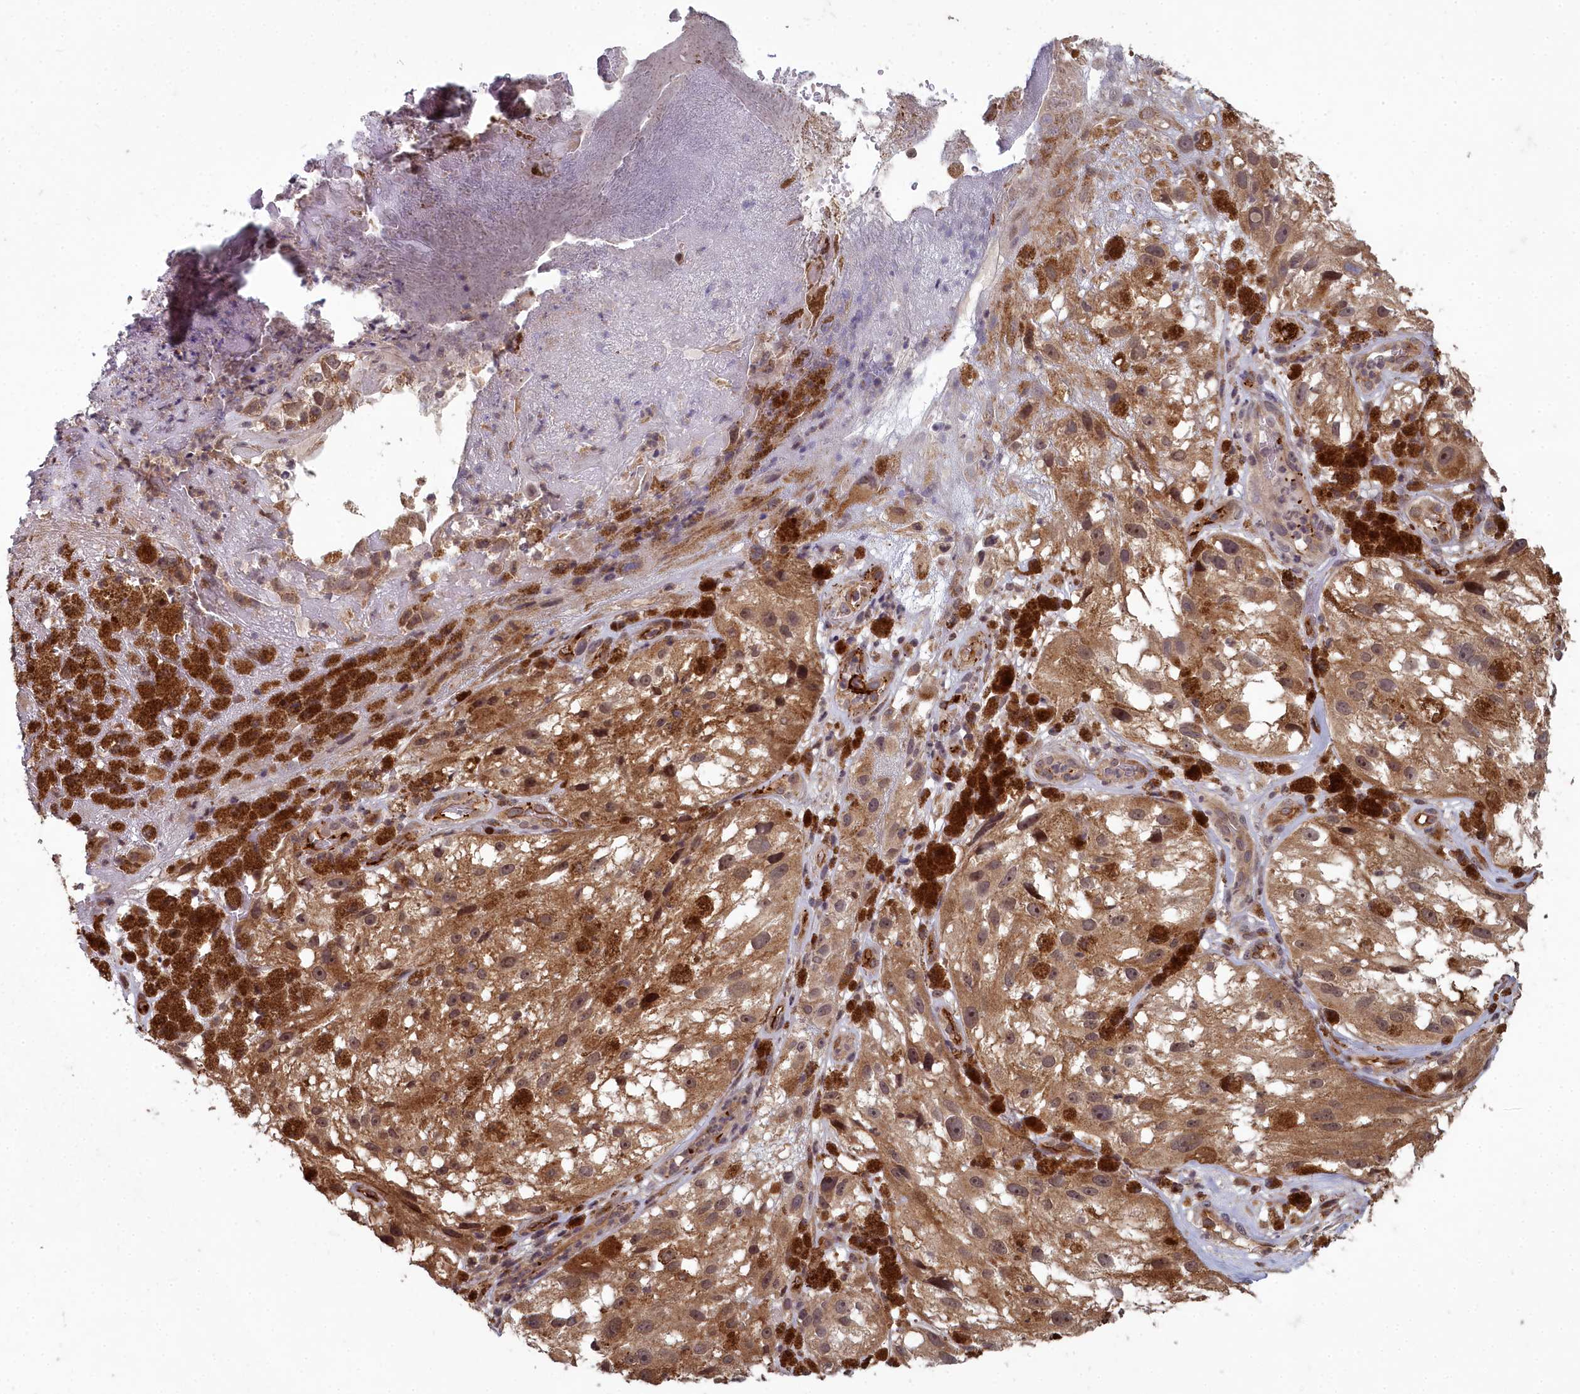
{"staining": {"intensity": "moderate", "quantity": ">75%", "location": "cytoplasmic/membranous,nuclear"}, "tissue": "melanoma", "cell_type": "Tumor cells", "image_type": "cancer", "snomed": [{"axis": "morphology", "description": "Malignant melanoma, NOS"}, {"axis": "topography", "description": "Skin"}], "caption": "There is medium levels of moderate cytoplasmic/membranous and nuclear expression in tumor cells of malignant melanoma, as demonstrated by immunohistochemical staining (brown color).", "gene": "TSPYL4", "patient": {"sex": "male", "age": 88}}